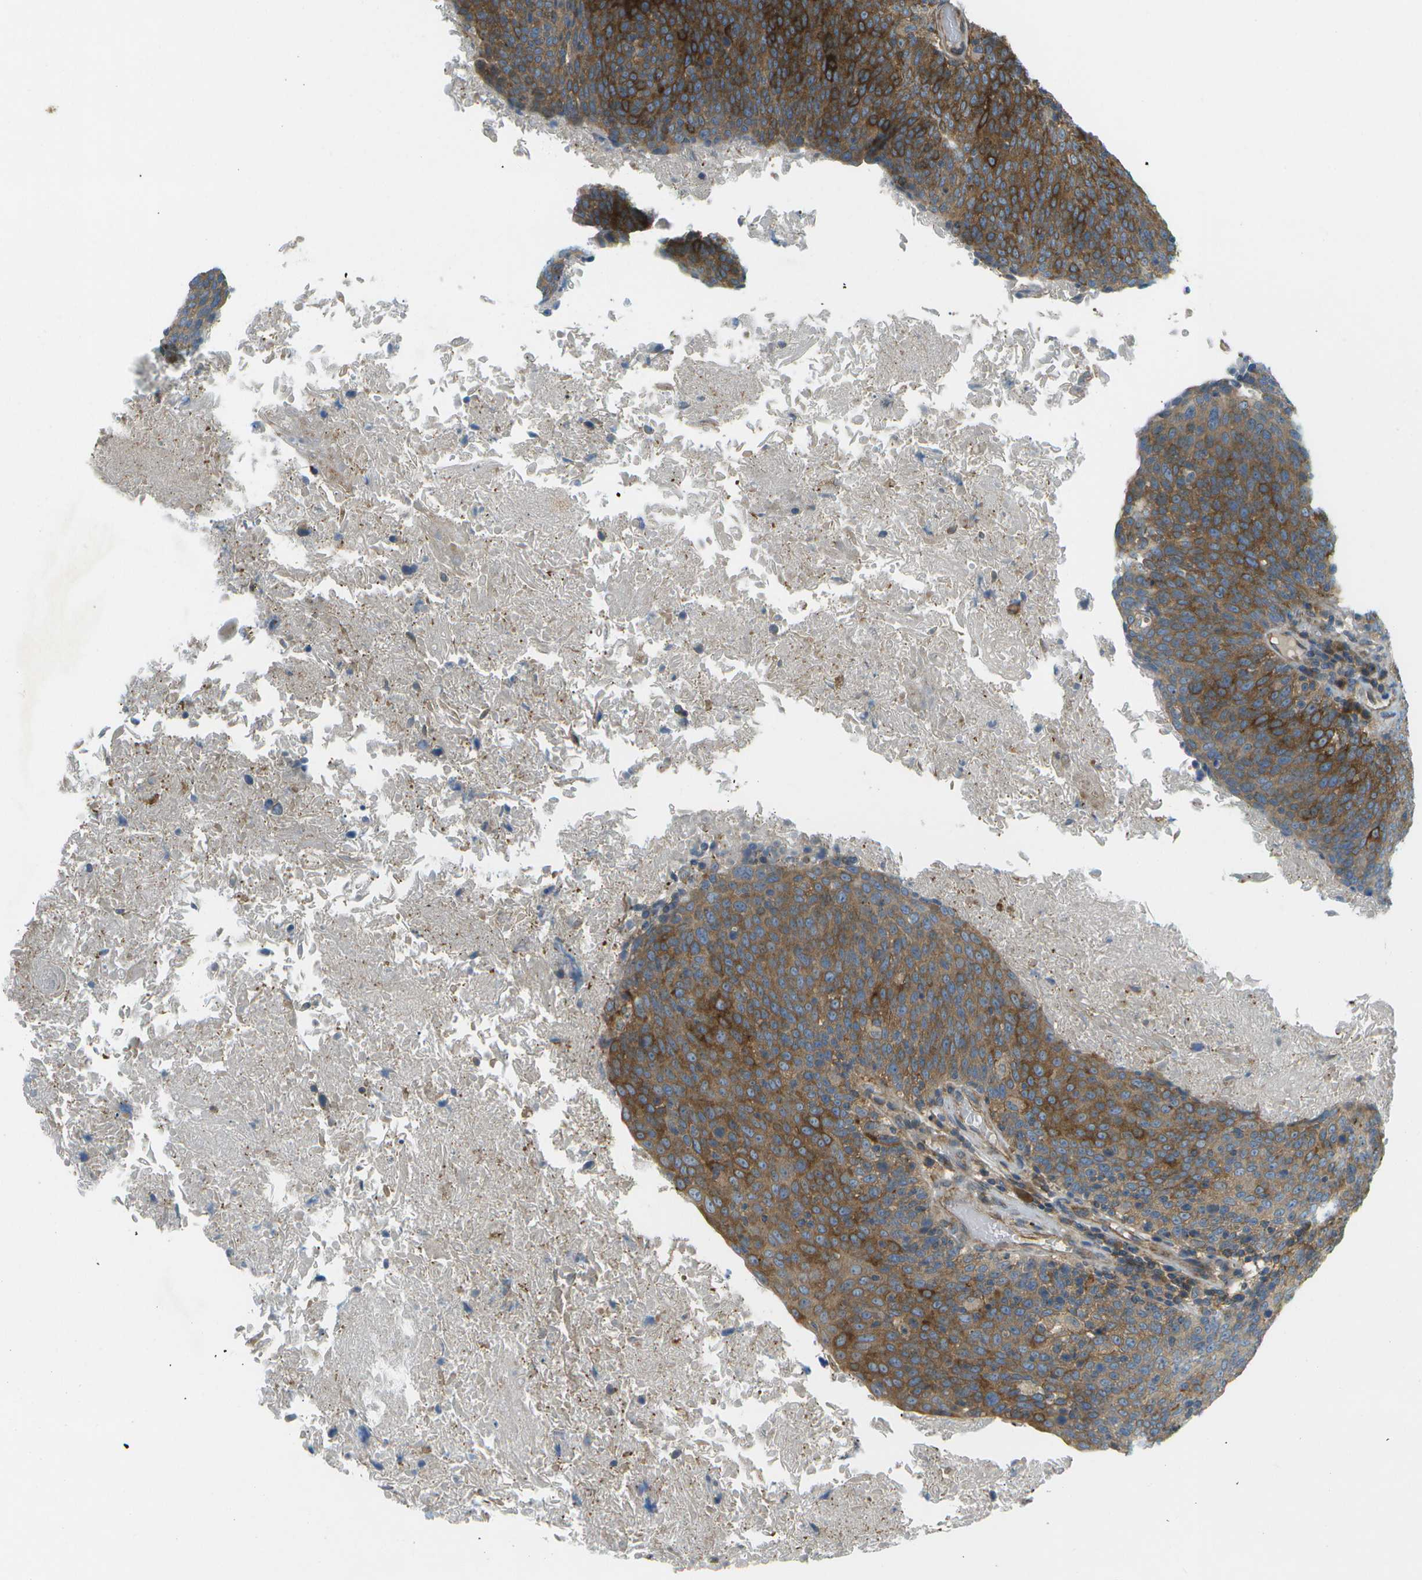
{"staining": {"intensity": "strong", "quantity": ">75%", "location": "cytoplasmic/membranous"}, "tissue": "head and neck cancer", "cell_type": "Tumor cells", "image_type": "cancer", "snomed": [{"axis": "morphology", "description": "Squamous cell carcinoma, NOS"}, {"axis": "morphology", "description": "Squamous cell carcinoma, metastatic, NOS"}, {"axis": "topography", "description": "Lymph node"}, {"axis": "topography", "description": "Head-Neck"}], "caption": "Protein analysis of head and neck cancer tissue reveals strong cytoplasmic/membranous staining in about >75% of tumor cells. (DAB IHC, brown staining for protein, blue staining for nuclei).", "gene": "WNK2", "patient": {"sex": "male", "age": 62}}